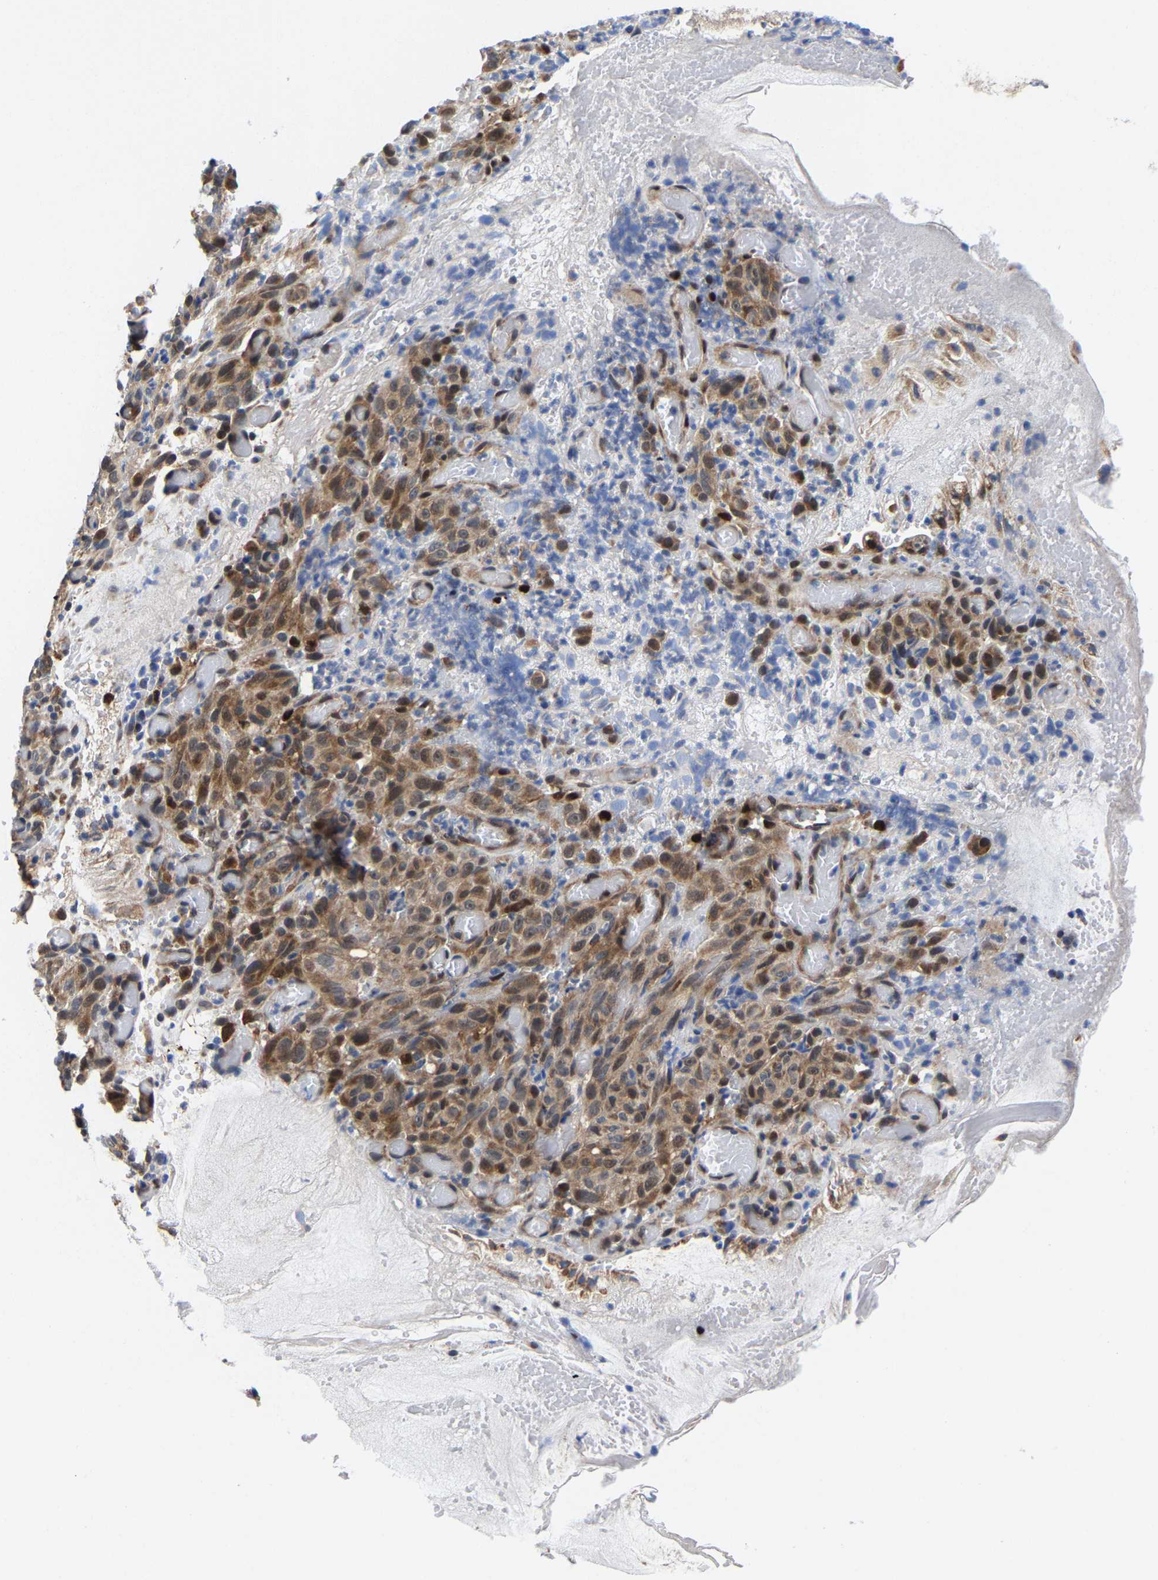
{"staining": {"intensity": "weak", "quantity": ">75%", "location": "cytoplasmic/membranous"}, "tissue": "melanoma", "cell_type": "Tumor cells", "image_type": "cancer", "snomed": [{"axis": "morphology", "description": "Malignant melanoma, NOS"}, {"axis": "topography", "description": "Rectum"}], "caption": "A brown stain shows weak cytoplasmic/membranous staining of a protein in human melanoma tumor cells.", "gene": "PFKFB3", "patient": {"sex": "female", "age": 81}}